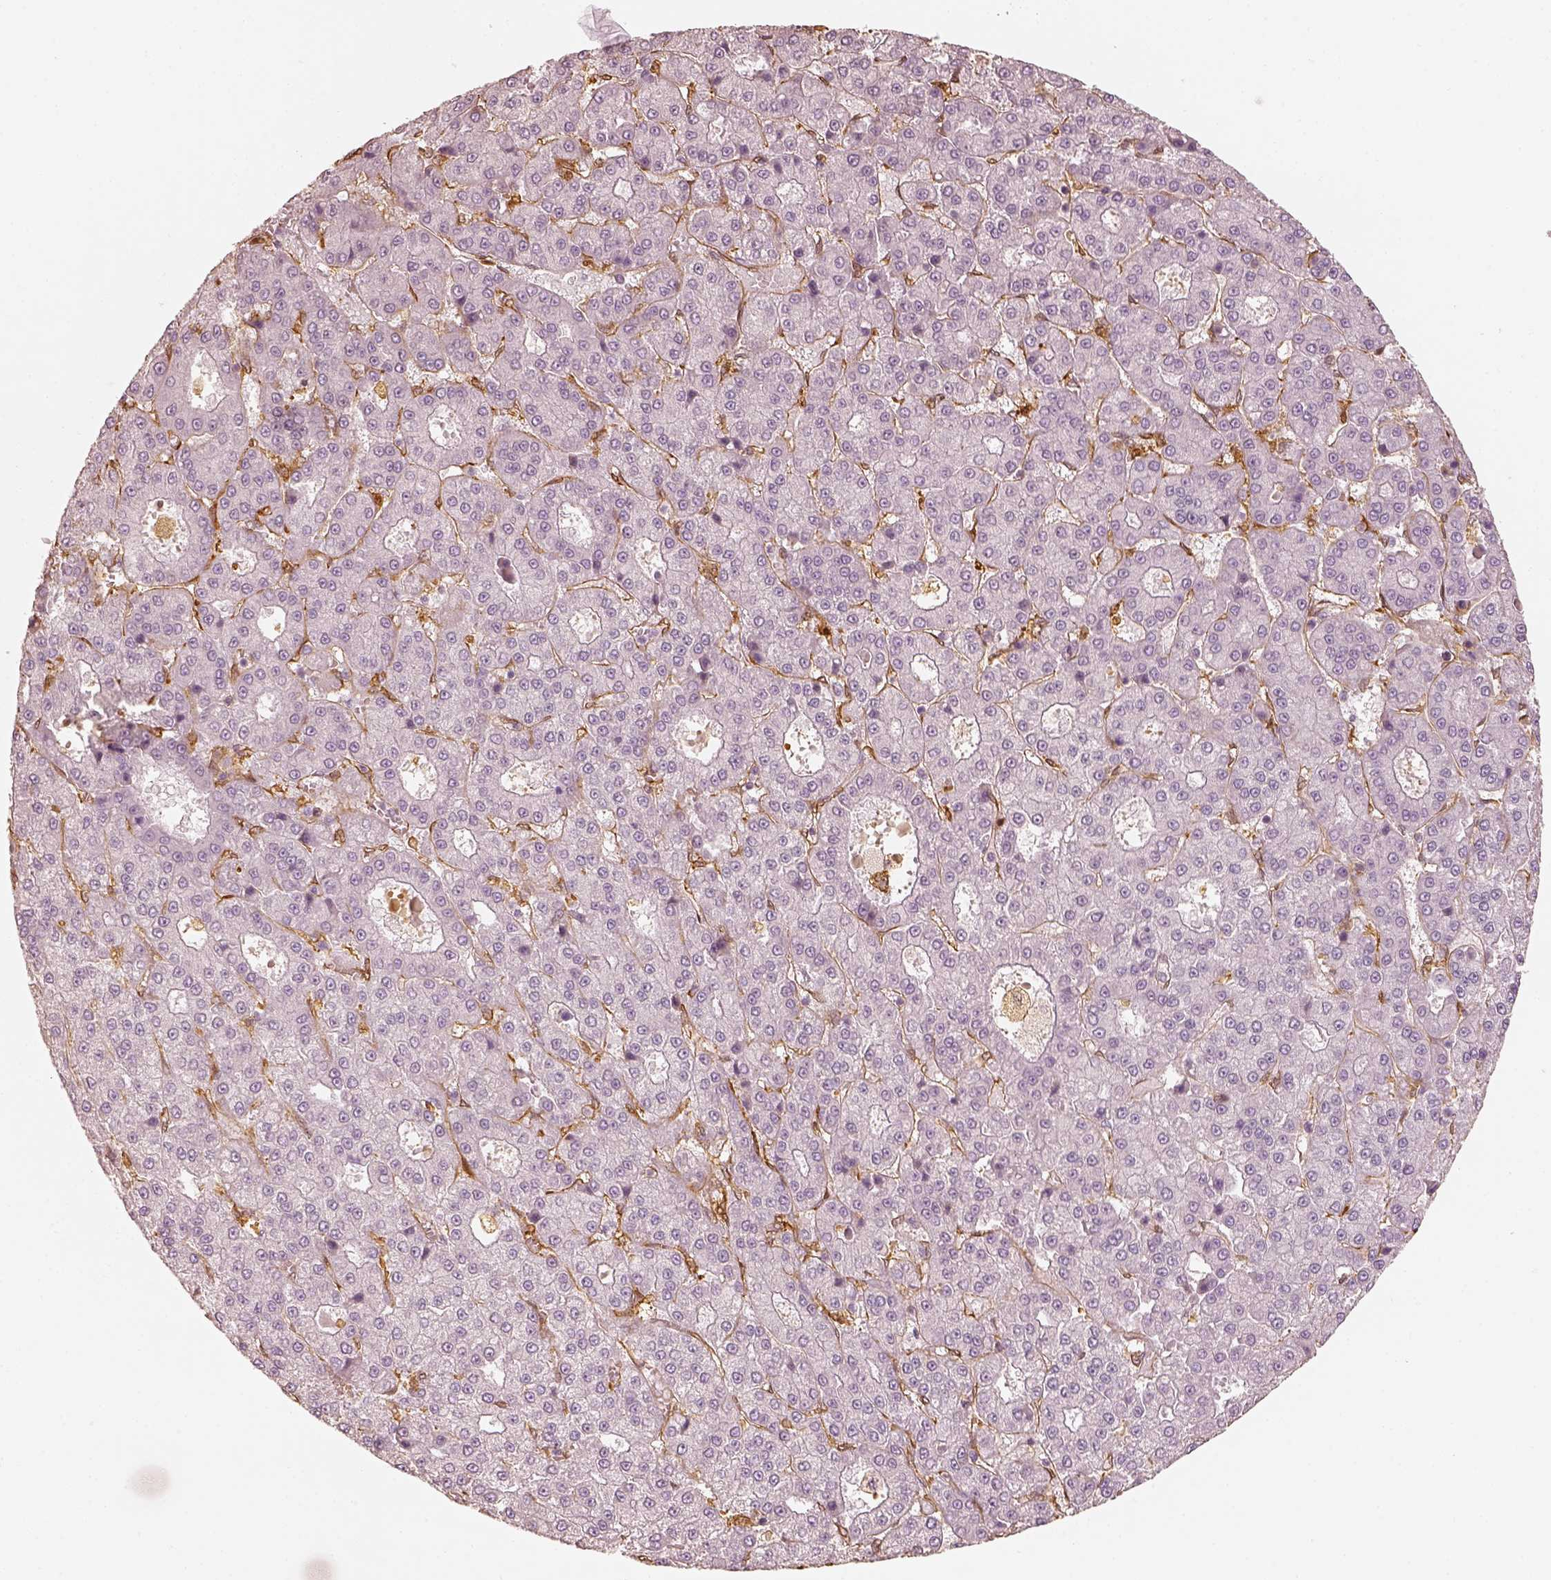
{"staining": {"intensity": "negative", "quantity": "none", "location": "none"}, "tissue": "liver cancer", "cell_type": "Tumor cells", "image_type": "cancer", "snomed": [{"axis": "morphology", "description": "Carcinoma, Hepatocellular, NOS"}, {"axis": "topography", "description": "Liver"}], "caption": "The micrograph exhibits no significant expression in tumor cells of liver hepatocellular carcinoma. (DAB immunohistochemistry with hematoxylin counter stain).", "gene": "FSCN1", "patient": {"sex": "male", "age": 70}}